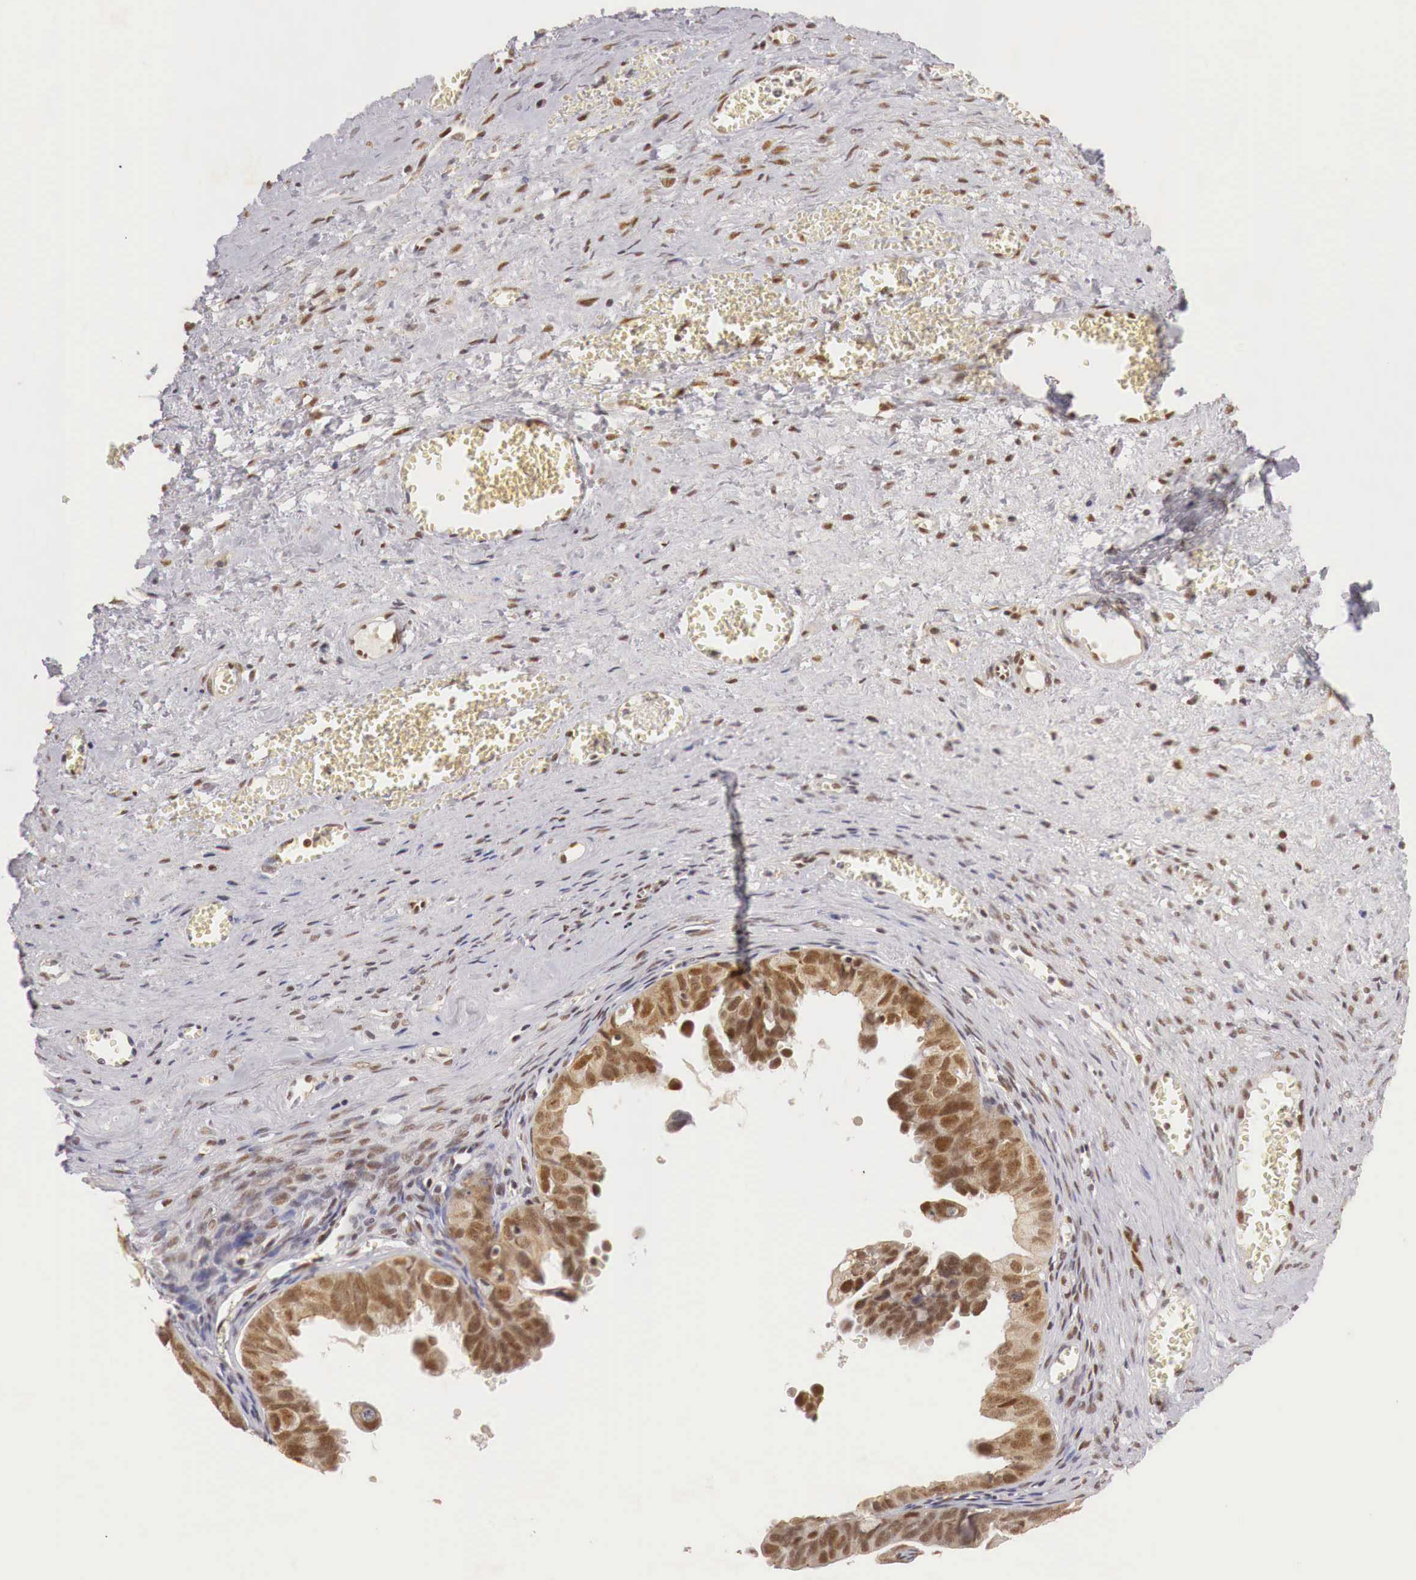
{"staining": {"intensity": "moderate", "quantity": ">75%", "location": "cytoplasmic/membranous,nuclear"}, "tissue": "ovarian cancer", "cell_type": "Tumor cells", "image_type": "cancer", "snomed": [{"axis": "morphology", "description": "Carcinoma, endometroid"}, {"axis": "topography", "description": "Ovary"}], "caption": "Human ovarian endometroid carcinoma stained for a protein (brown) displays moderate cytoplasmic/membranous and nuclear positive staining in about >75% of tumor cells.", "gene": "GPKOW", "patient": {"sex": "female", "age": 85}}